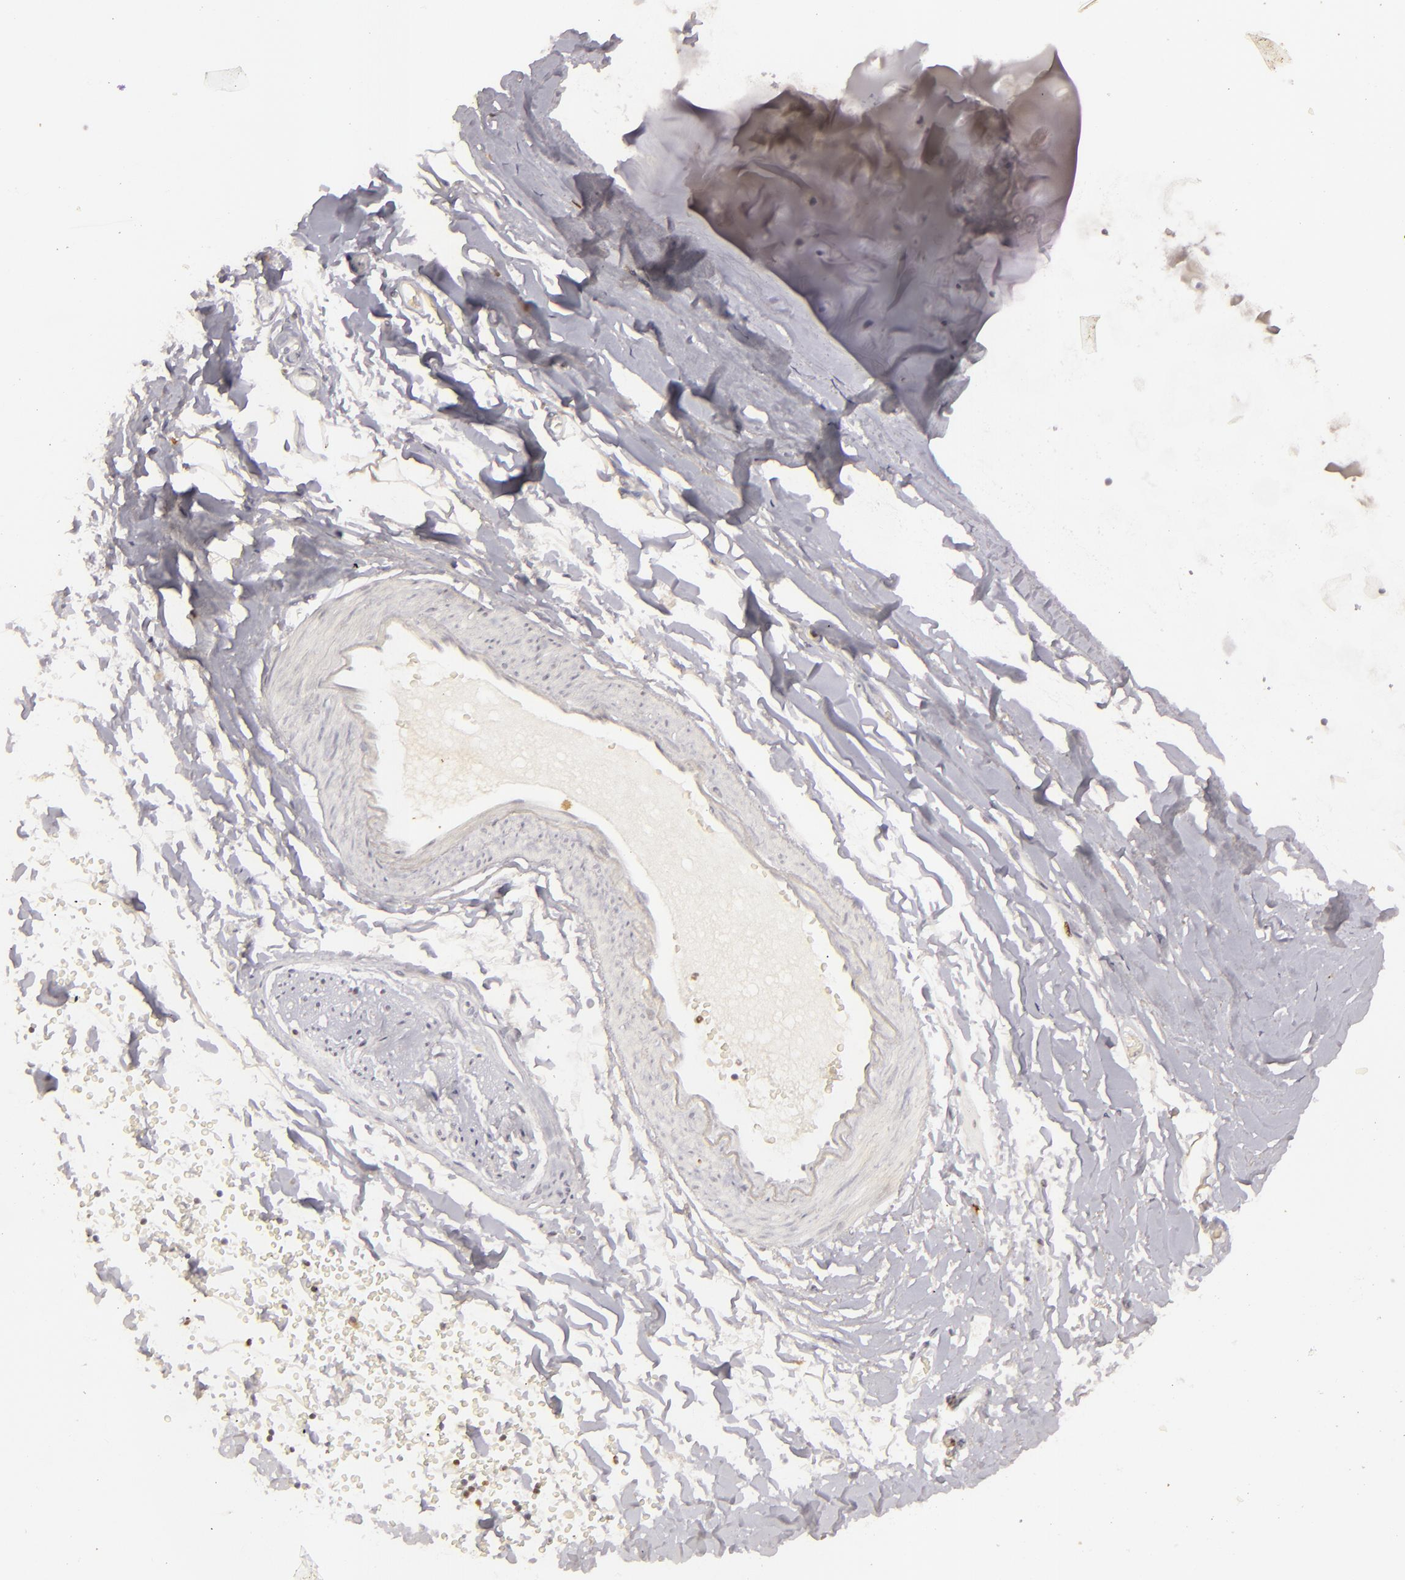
{"staining": {"intensity": "weak", "quantity": ">75%", "location": "nuclear"}, "tissue": "adipose tissue", "cell_type": "Adipocytes", "image_type": "normal", "snomed": [{"axis": "morphology", "description": "Normal tissue, NOS"}, {"axis": "topography", "description": "Bronchus"}, {"axis": "topography", "description": "Lung"}], "caption": "Immunohistochemical staining of normal human adipose tissue exhibits low levels of weak nuclear positivity in approximately >75% of adipocytes.", "gene": "FEN1", "patient": {"sex": "female", "age": 56}}